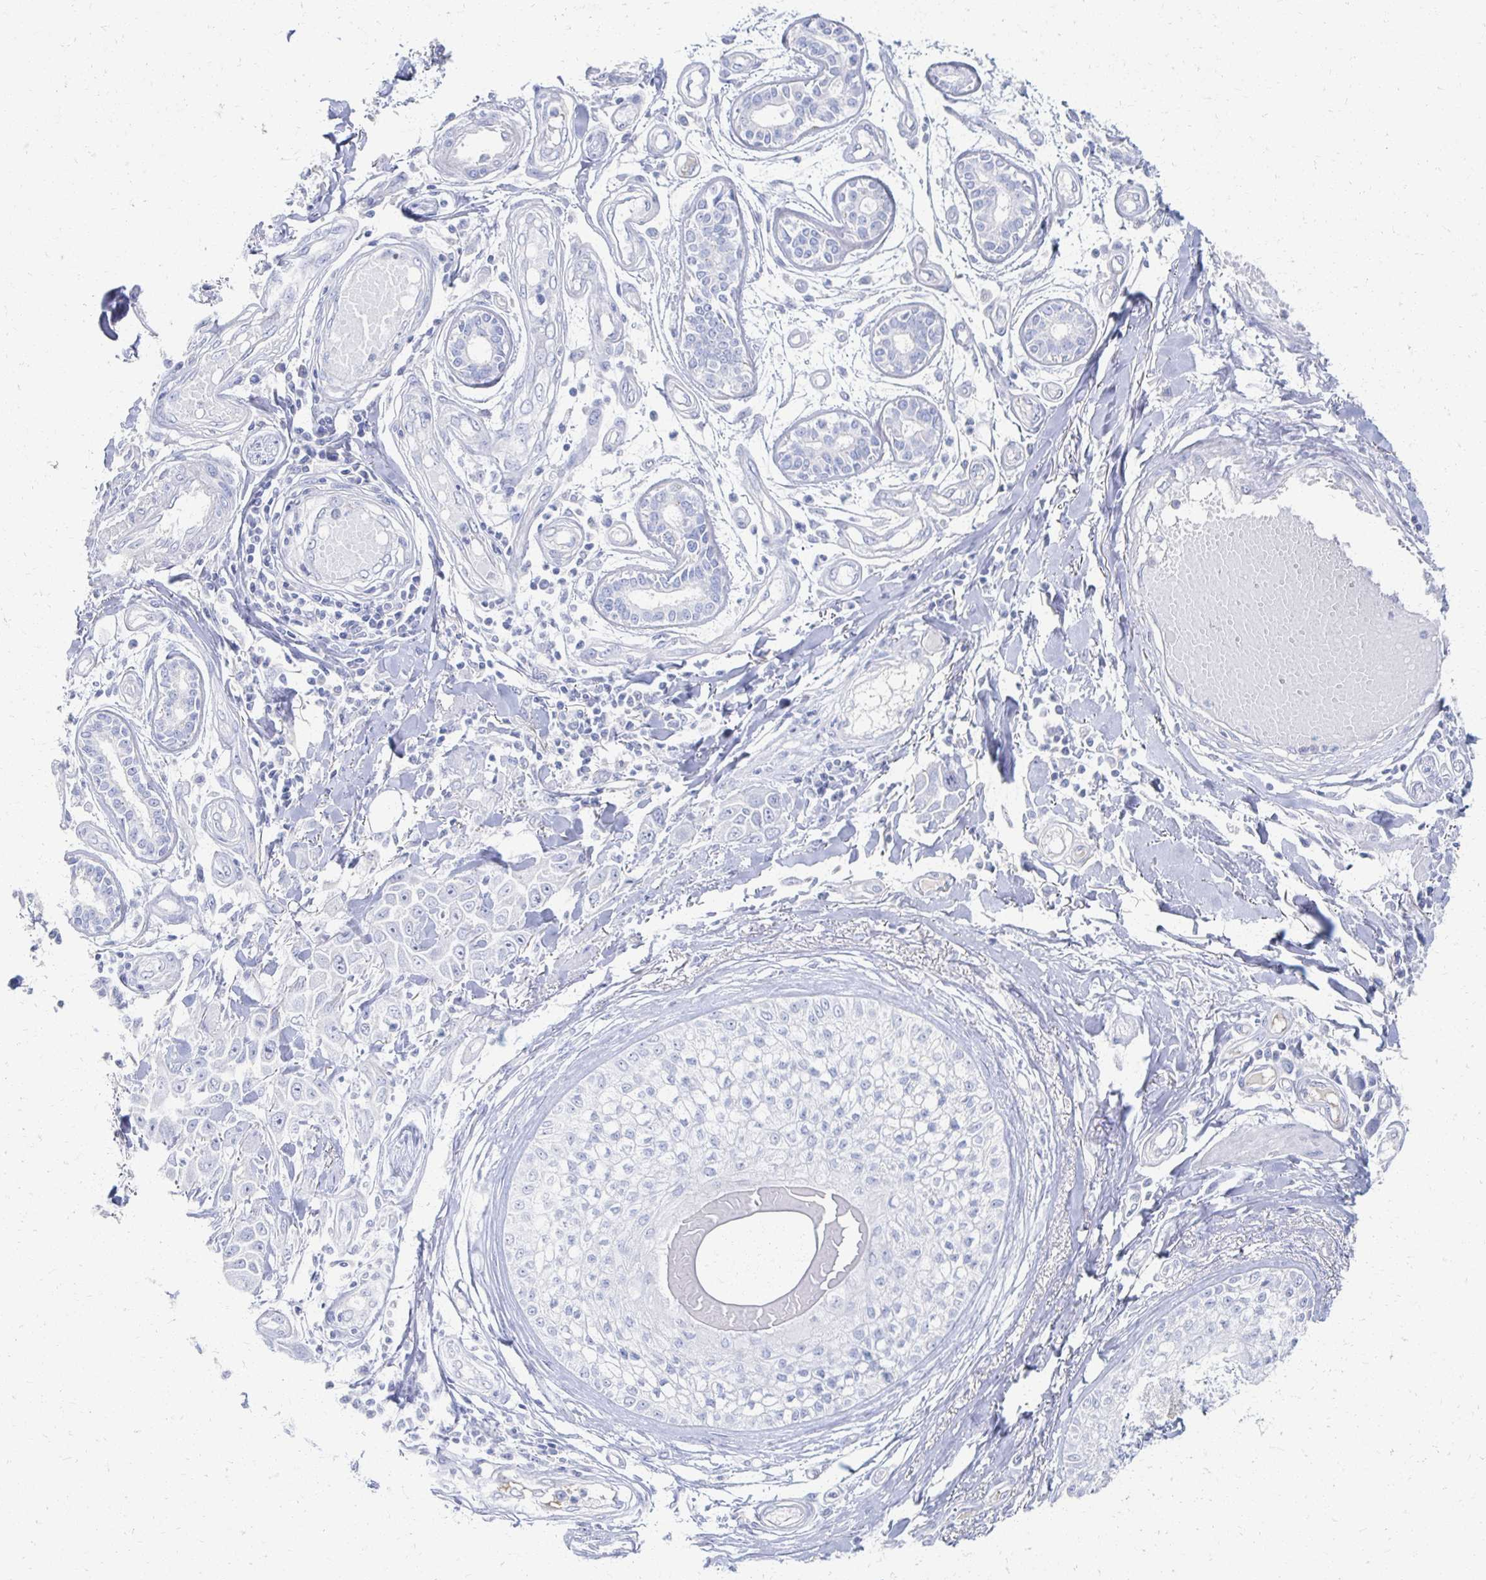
{"staining": {"intensity": "negative", "quantity": "none", "location": "none"}, "tissue": "skin cancer", "cell_type": "Tumor cells", "image_type": "cancer", "snomed": [{"axis": "morphology", "description": "Squamous cell carcinoma, NOS"}, {"axis": "topography", "description": "Skin"}], "caption": "Skin squamous cell carcinoma stained for a protein using immunohistochemistry displays no expression tumor cells.", "gene": "PRR20A", "patient": {"sex": "female", "age": 69}}